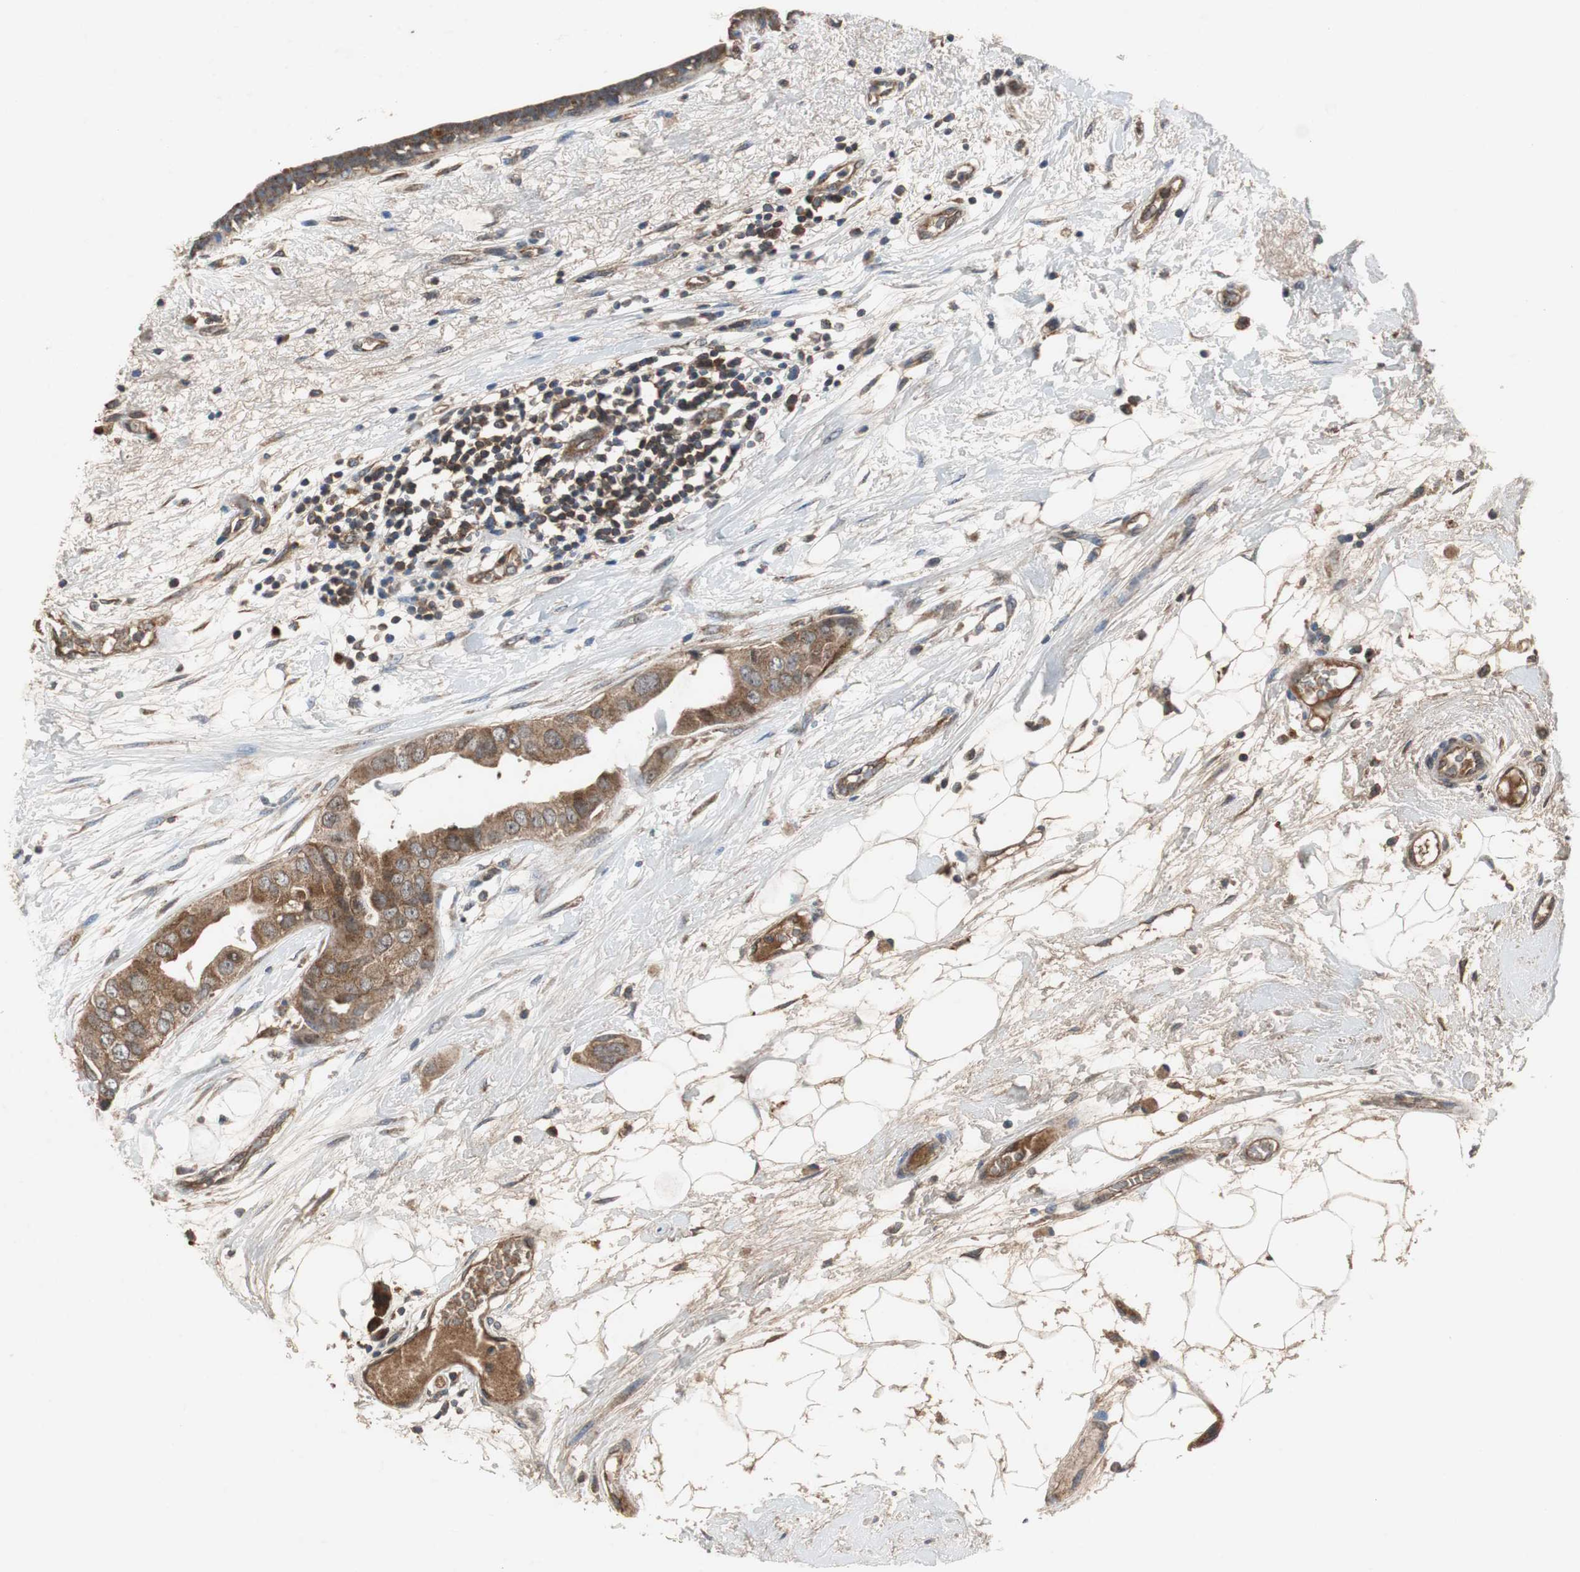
{"staining": {"intensity": "moderate", "quantity": ">75%", "location": "cytoplasmic/membranous"}, "tissue": "breast cancer", "cell_type": "Tumor cells", "image_type": "cancer", "snomed": [{"axis": "morphology", "description": "Duct carcinoma"}, {"axis": "topography", "description": "Breast"}], "caption": "Tumor cells reveal moderate cytoplasmic/membranous staining in about >75% of cells in breast cancer (invasive ductal carcinoma). The staining was performed using DAB (3,3'-diaminobenzidine) to visualize the protein expression in brown, while the nuclei were stained in blue with hematoxylin (Magnification: 20x).", "gene": "VBP1", "patient": {"sex": "female", "age": 40}}